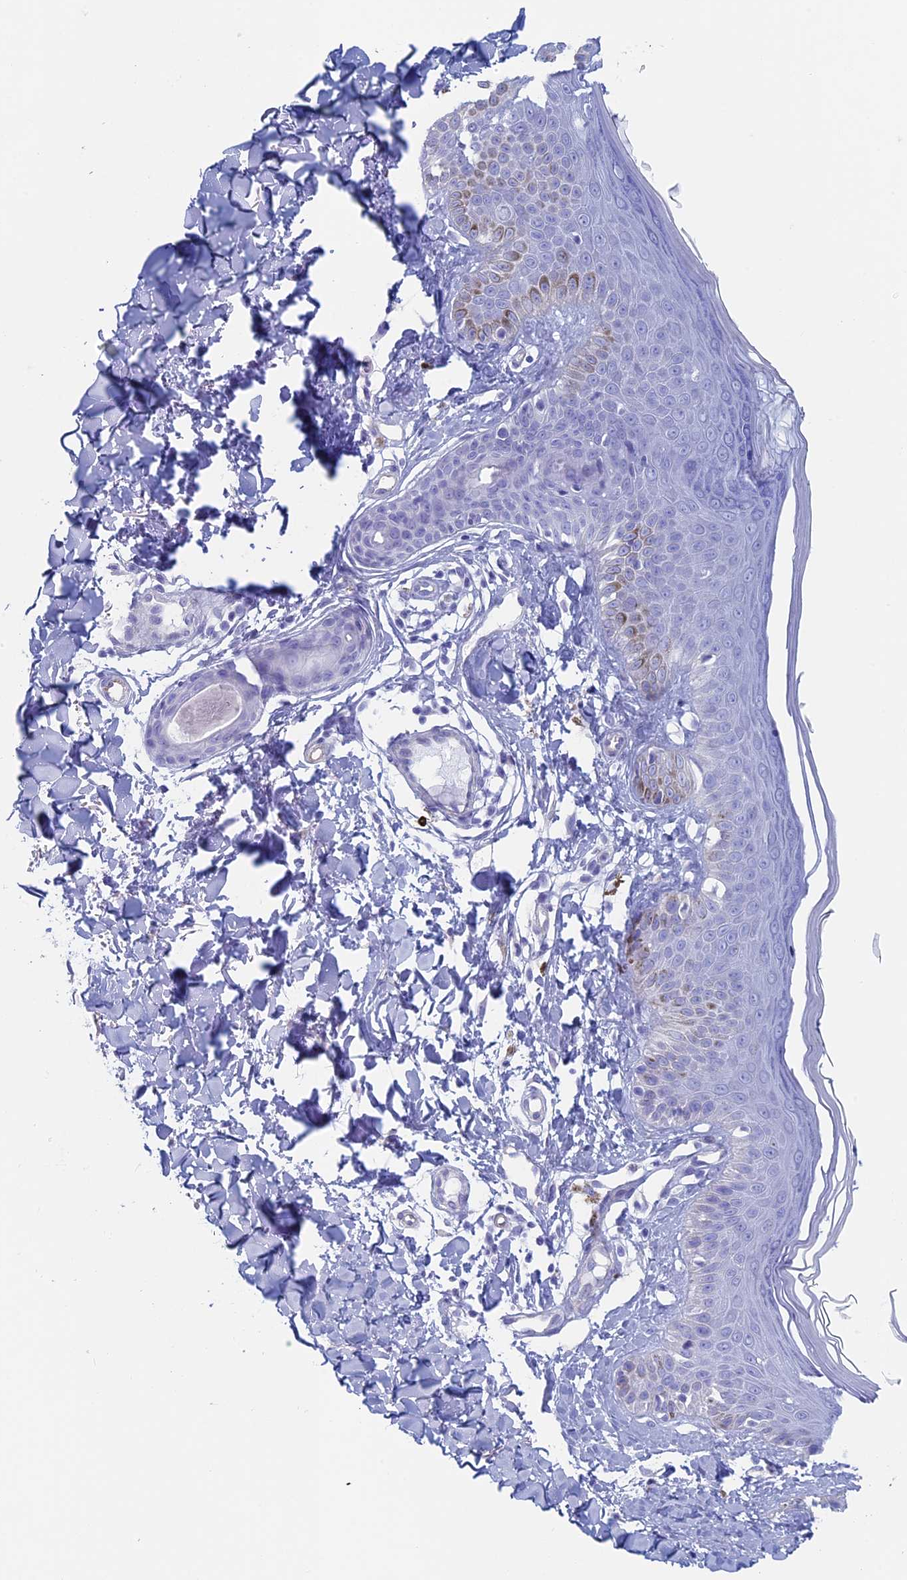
{"staining": {"intensity": "negative", "quantity": "none", "location": "none"}, "tissue": "skin", "cell_type": "Fibroblasts", "image_type": "normal", "snomed": [{"axis": "morphology", "description": "Normal tissue, NOS"}, {"axis": "topography", "description": "Skin"}], "caption": "DAB (3,3'-diaminobenzidine) immunohistochemical staining of unremarkable human skin displays no significant expression in fibroblasts. The staining is performed using DAB (3,3'-diaminobenzidine) brown chromogen with nuclei counter-stained in using hematoxylin.", "gene": "MAGEB6", "patient": {"sex": "male", "age": 52}}